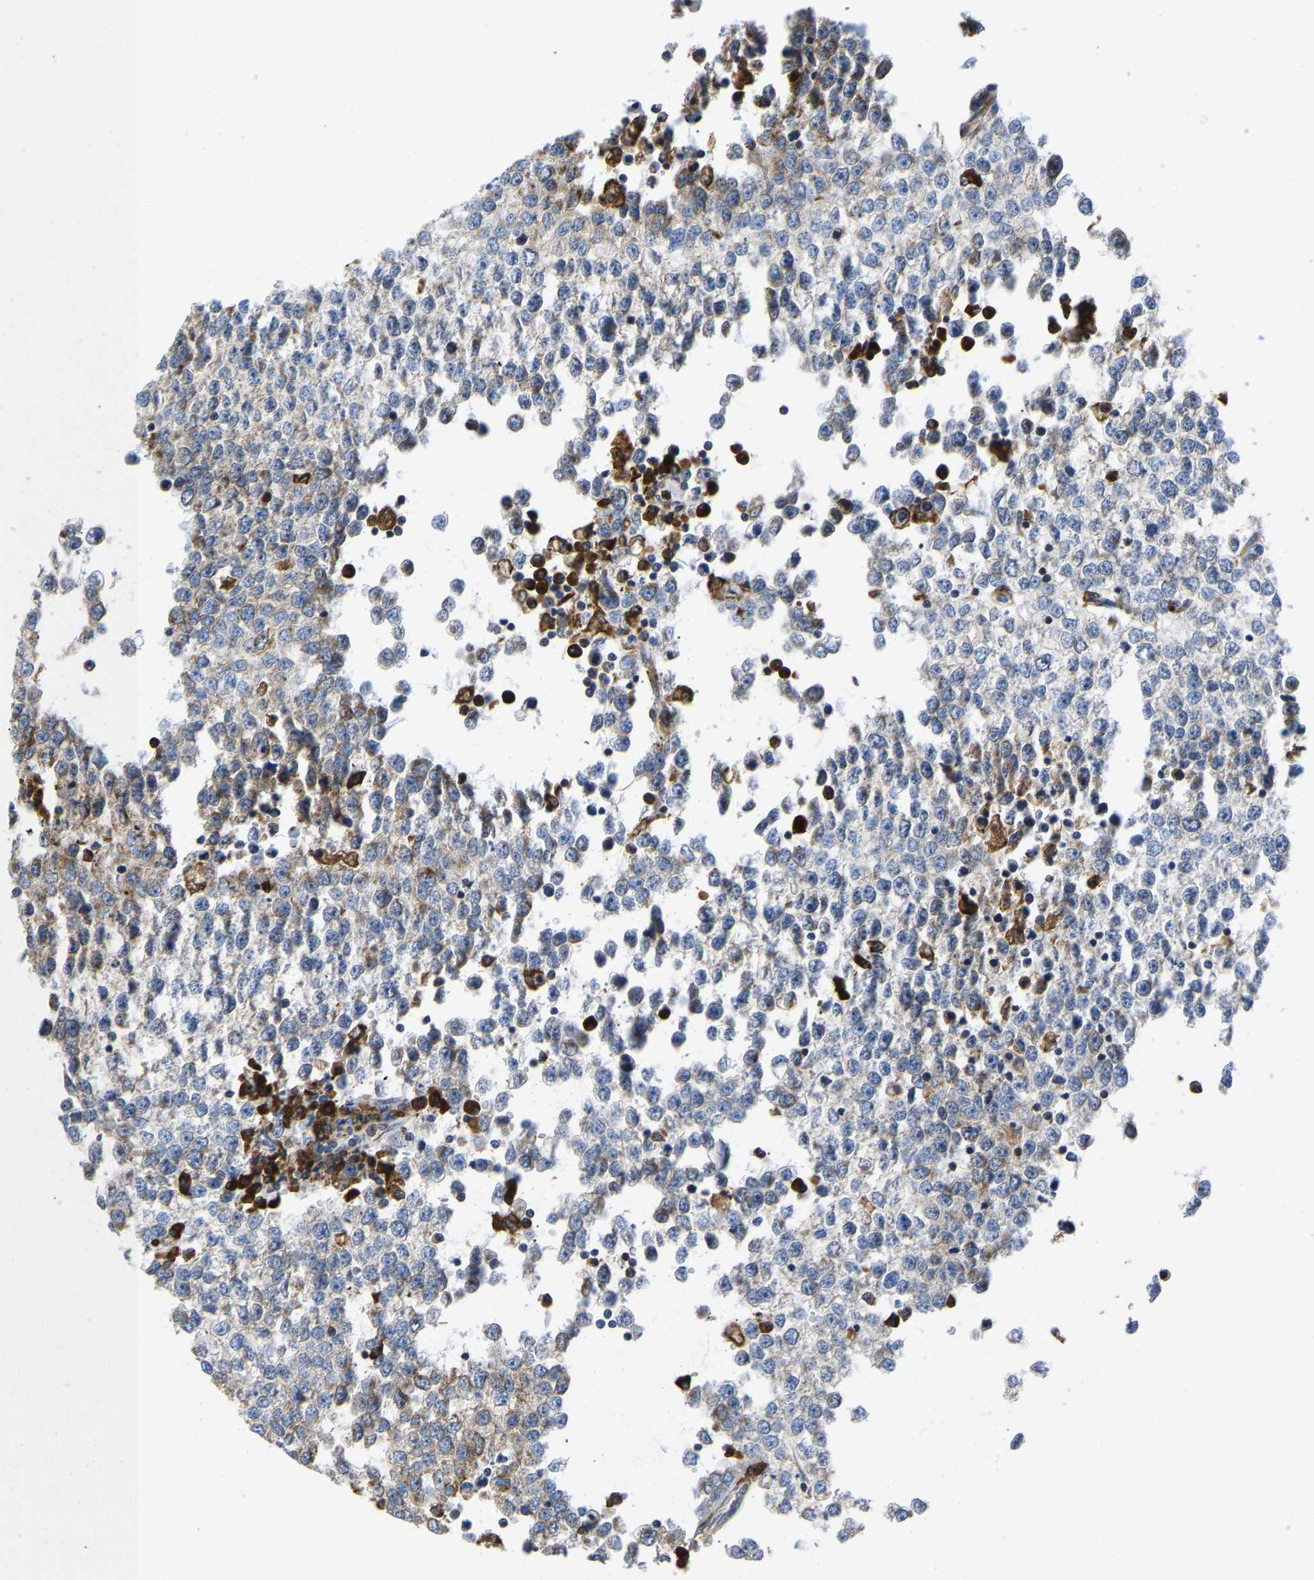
{"staining": {"intensity": "negative", "quantity": "none", "location": "none"}, "tissue": "testis cancer", "cell_type": "Tumor cells", "image_type": "cancer", "snomed": [{"axis": "morphology", "description": "Seminoma, NOS"}, {"axis": "topography", "description": "Testis"}], "caption": "Testis cancer (seminoma) stained for a protein using IHC reveals no expression tumor cells.", "gene": "P4HB", "patient": {"sex": "male", "age": 65}}